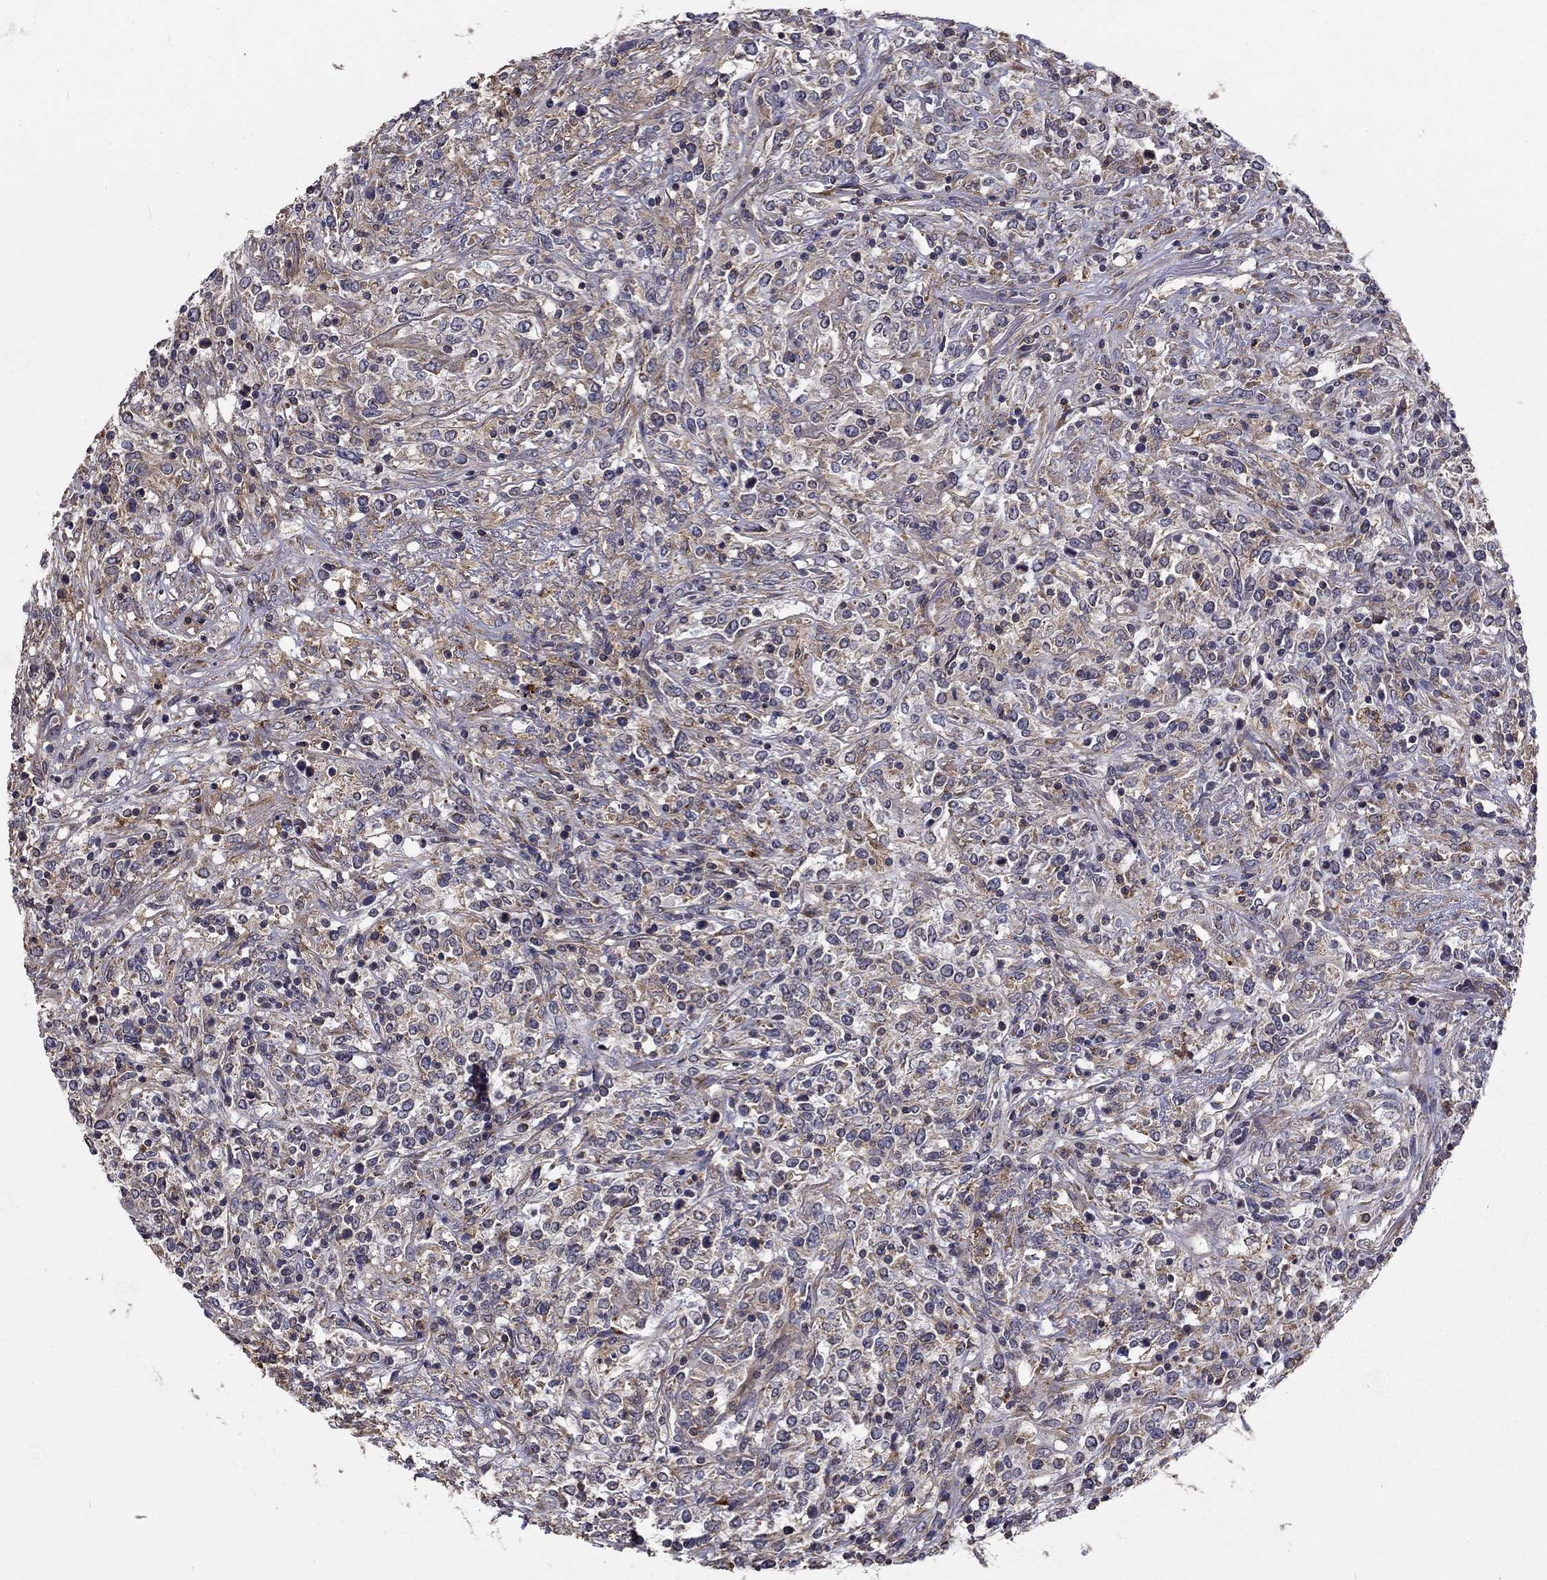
{"staining": {"intensity": "negative", "quantity": "none", "location": "none"}, "tissue": "lymphoma", "cell_type": "Tumor cells", "image_type": "cancer", "snomed": [{"axis": "morphology", "description": "Malignant lymphoma, non-Hodgkin's type, High grade"}, {"axis": "topography", "description": "Lung"}], "caption": "Lymphoma stained for a protein using immunohistochemistry (IHC) demonstrates no staining tumor cells.", "gene": "ALDH4A1", "patient": {"sex": "male", "age": 79}}